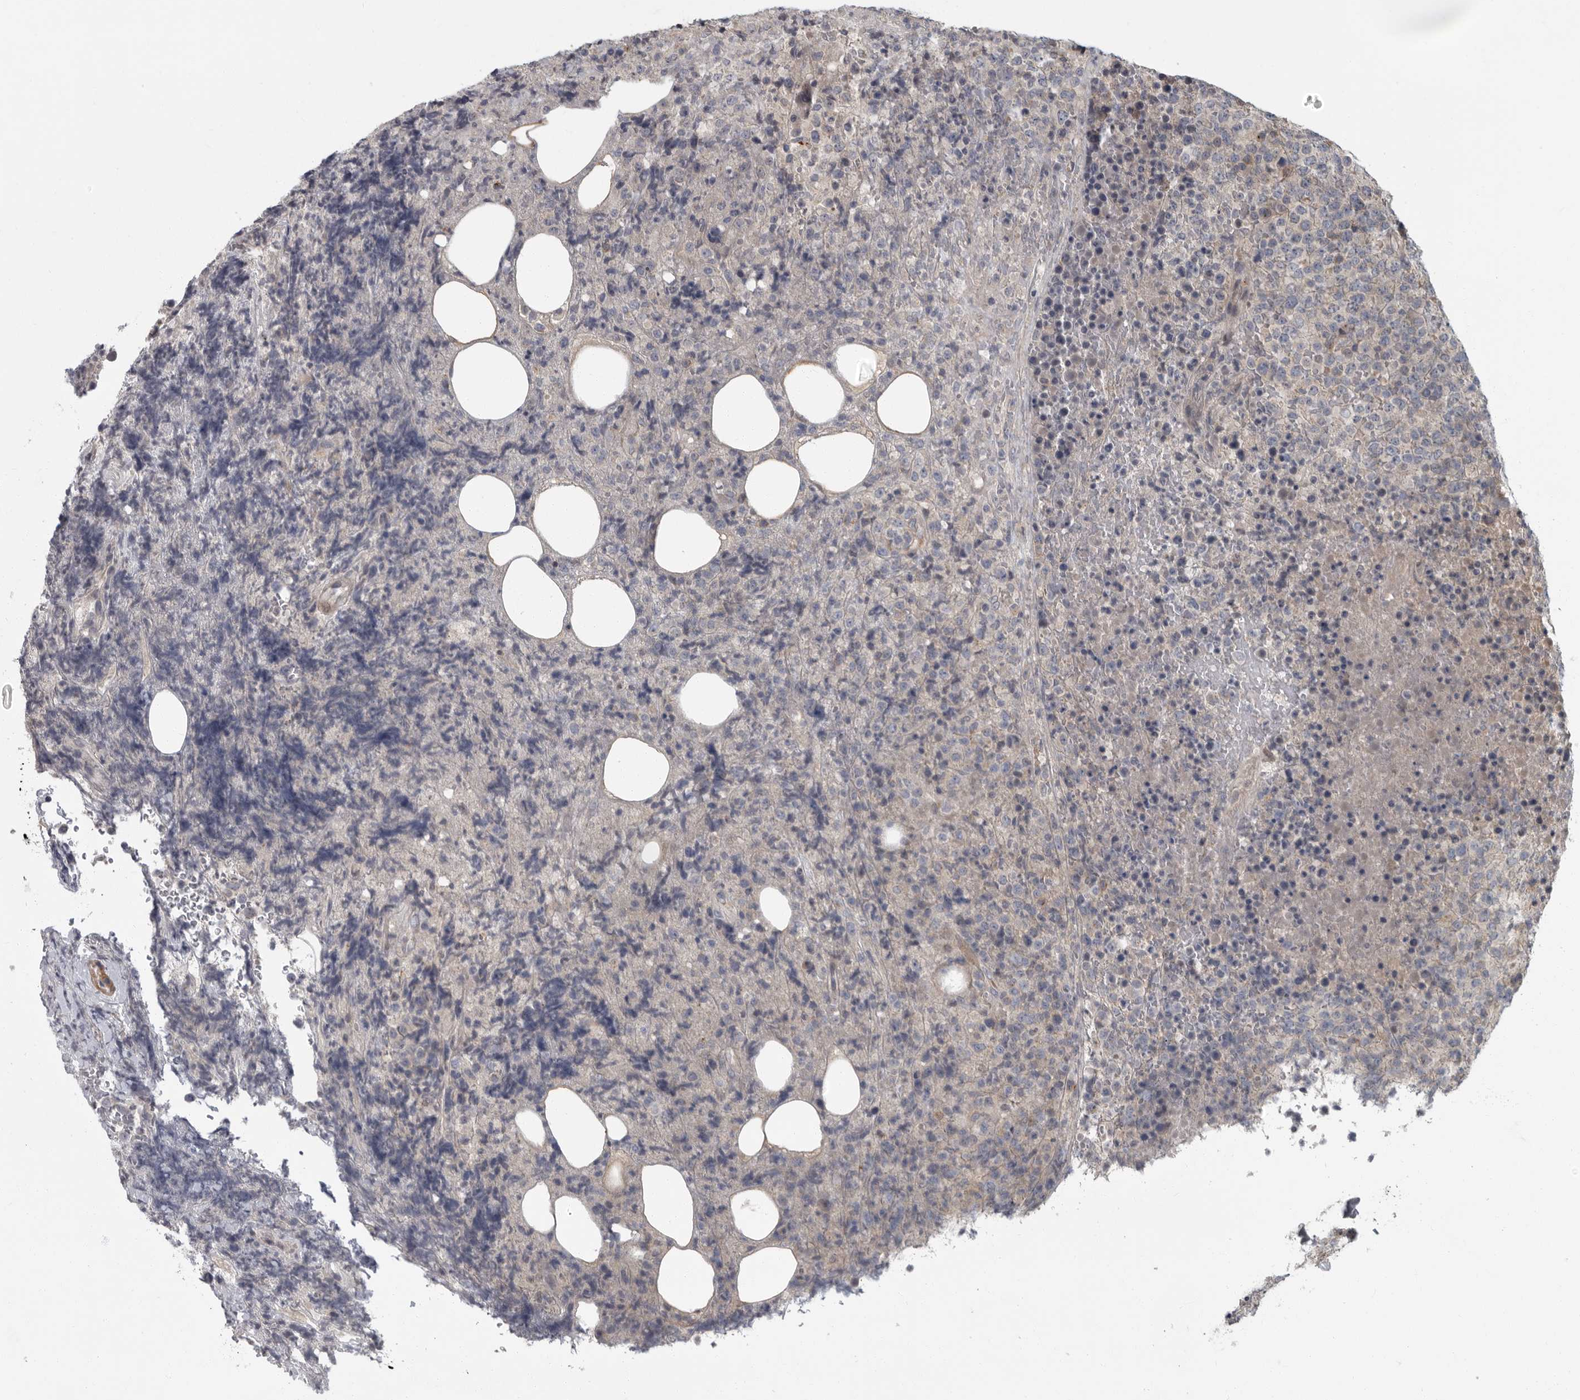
{"staining": {"intensity": "negative", "quantity": "none", "location": "none"}, "tissue": "lymphoma", "cell_type": "Tumor cells", "image_type": "cancer", "snomed": [{"axis": "morphology", "description": "Malignant lymphoma, non-Hodgkin's type, High grade"}, {"axis": "topography", "description": "Lymph node"}], "caption": "DAB immunohistochemical staining of lymphoma reveals no significant positivity in tumor cells.", "gene": "PDE7A", "patient": {"sex": "male", "age": 13}}